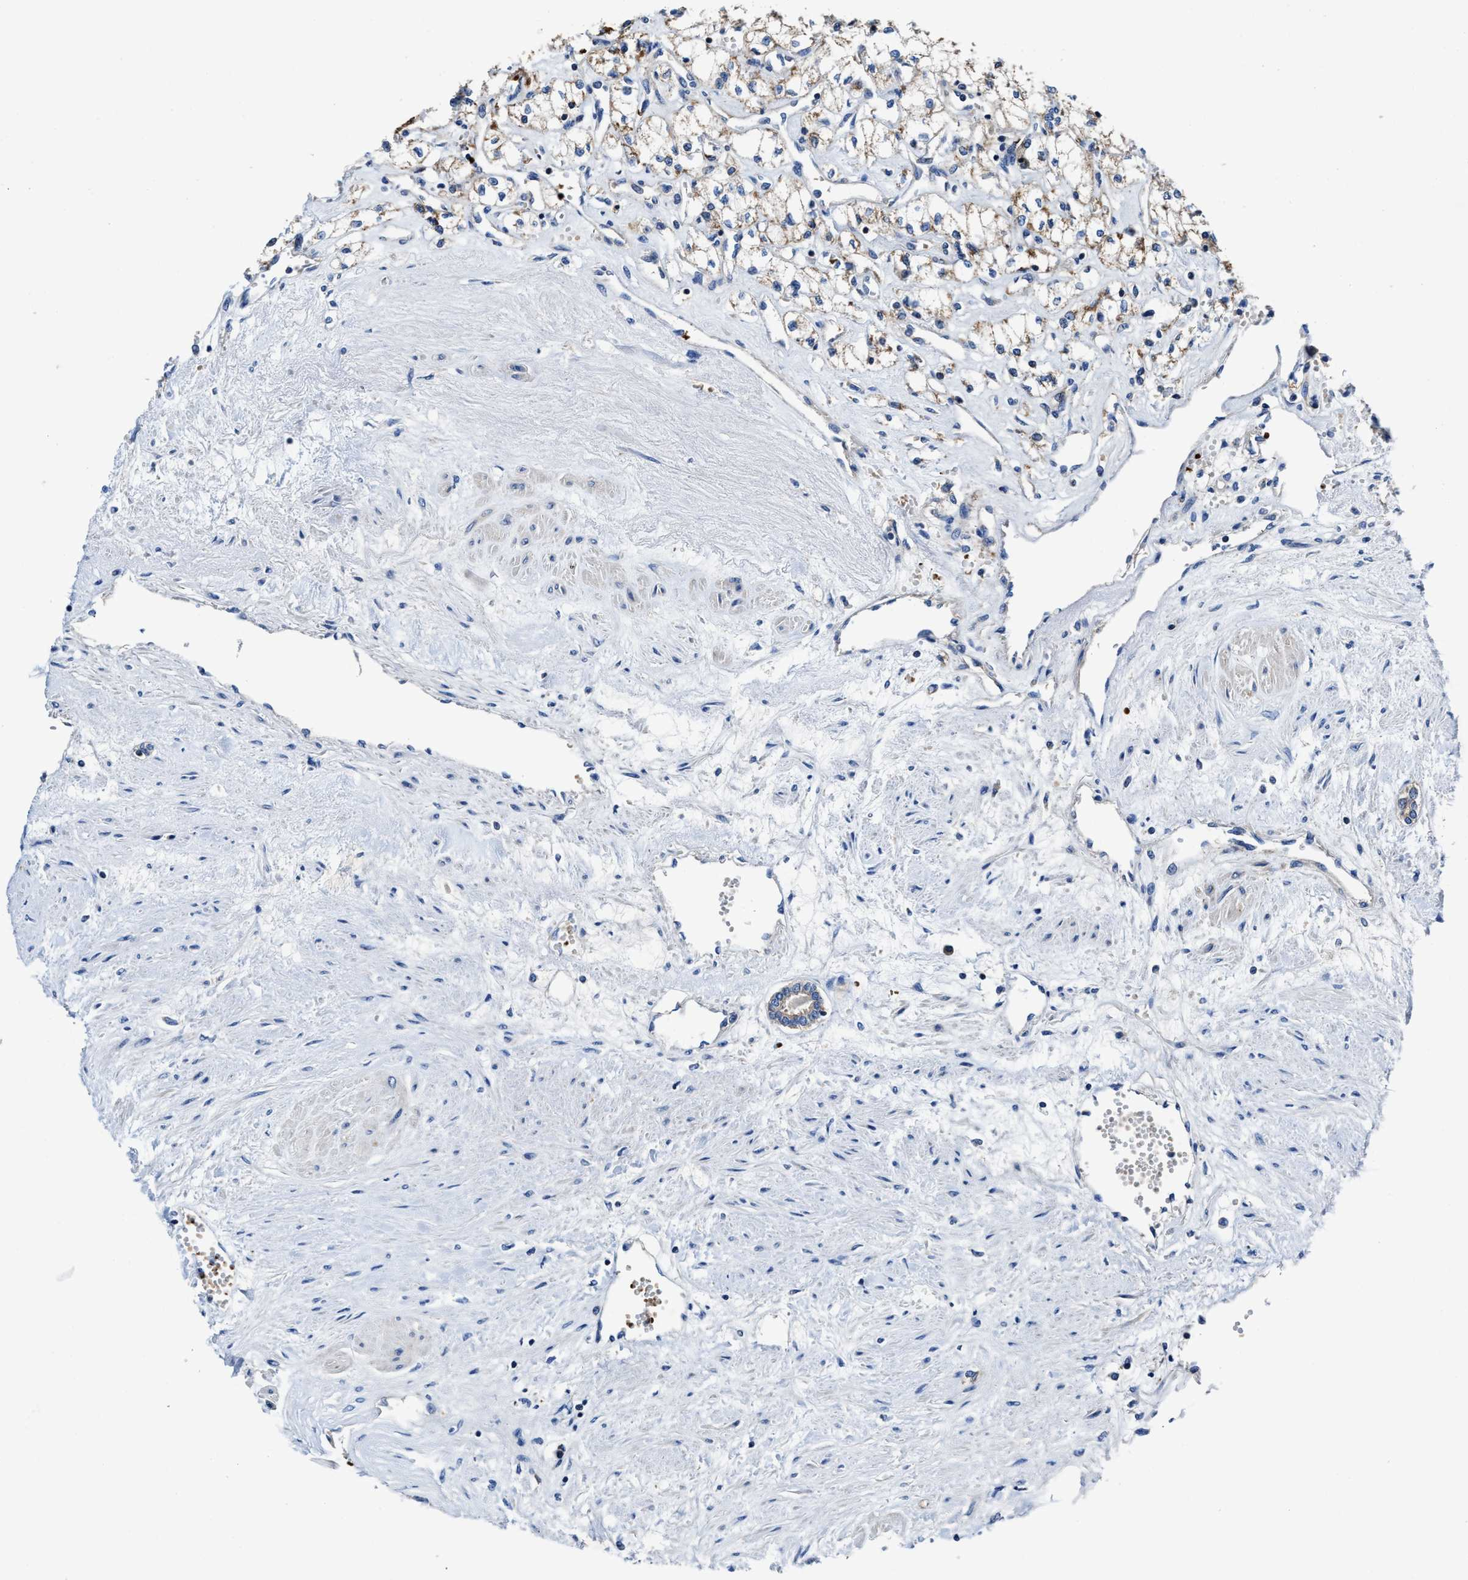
{"staining": {"intensity": "weak", "quantity": ">75%", "location": "cytoplasmic/membranous"}, "tissue": "renal cancer", "cell_type": "Tumor cells", "image_type": "cancer", "snomed": [{"axis": "morphology", "description": "Adenocarcinoma, NOS"}, {"axis": "topography", "description": "Kidney"}], "caption": "Renal adenocarcinoma stained for a protein exhibits weak cytoplasmic/membranous positivity in tumor cells.", "gene": "PHLPP1", "patient": {"sex": "male", "age": 59}}